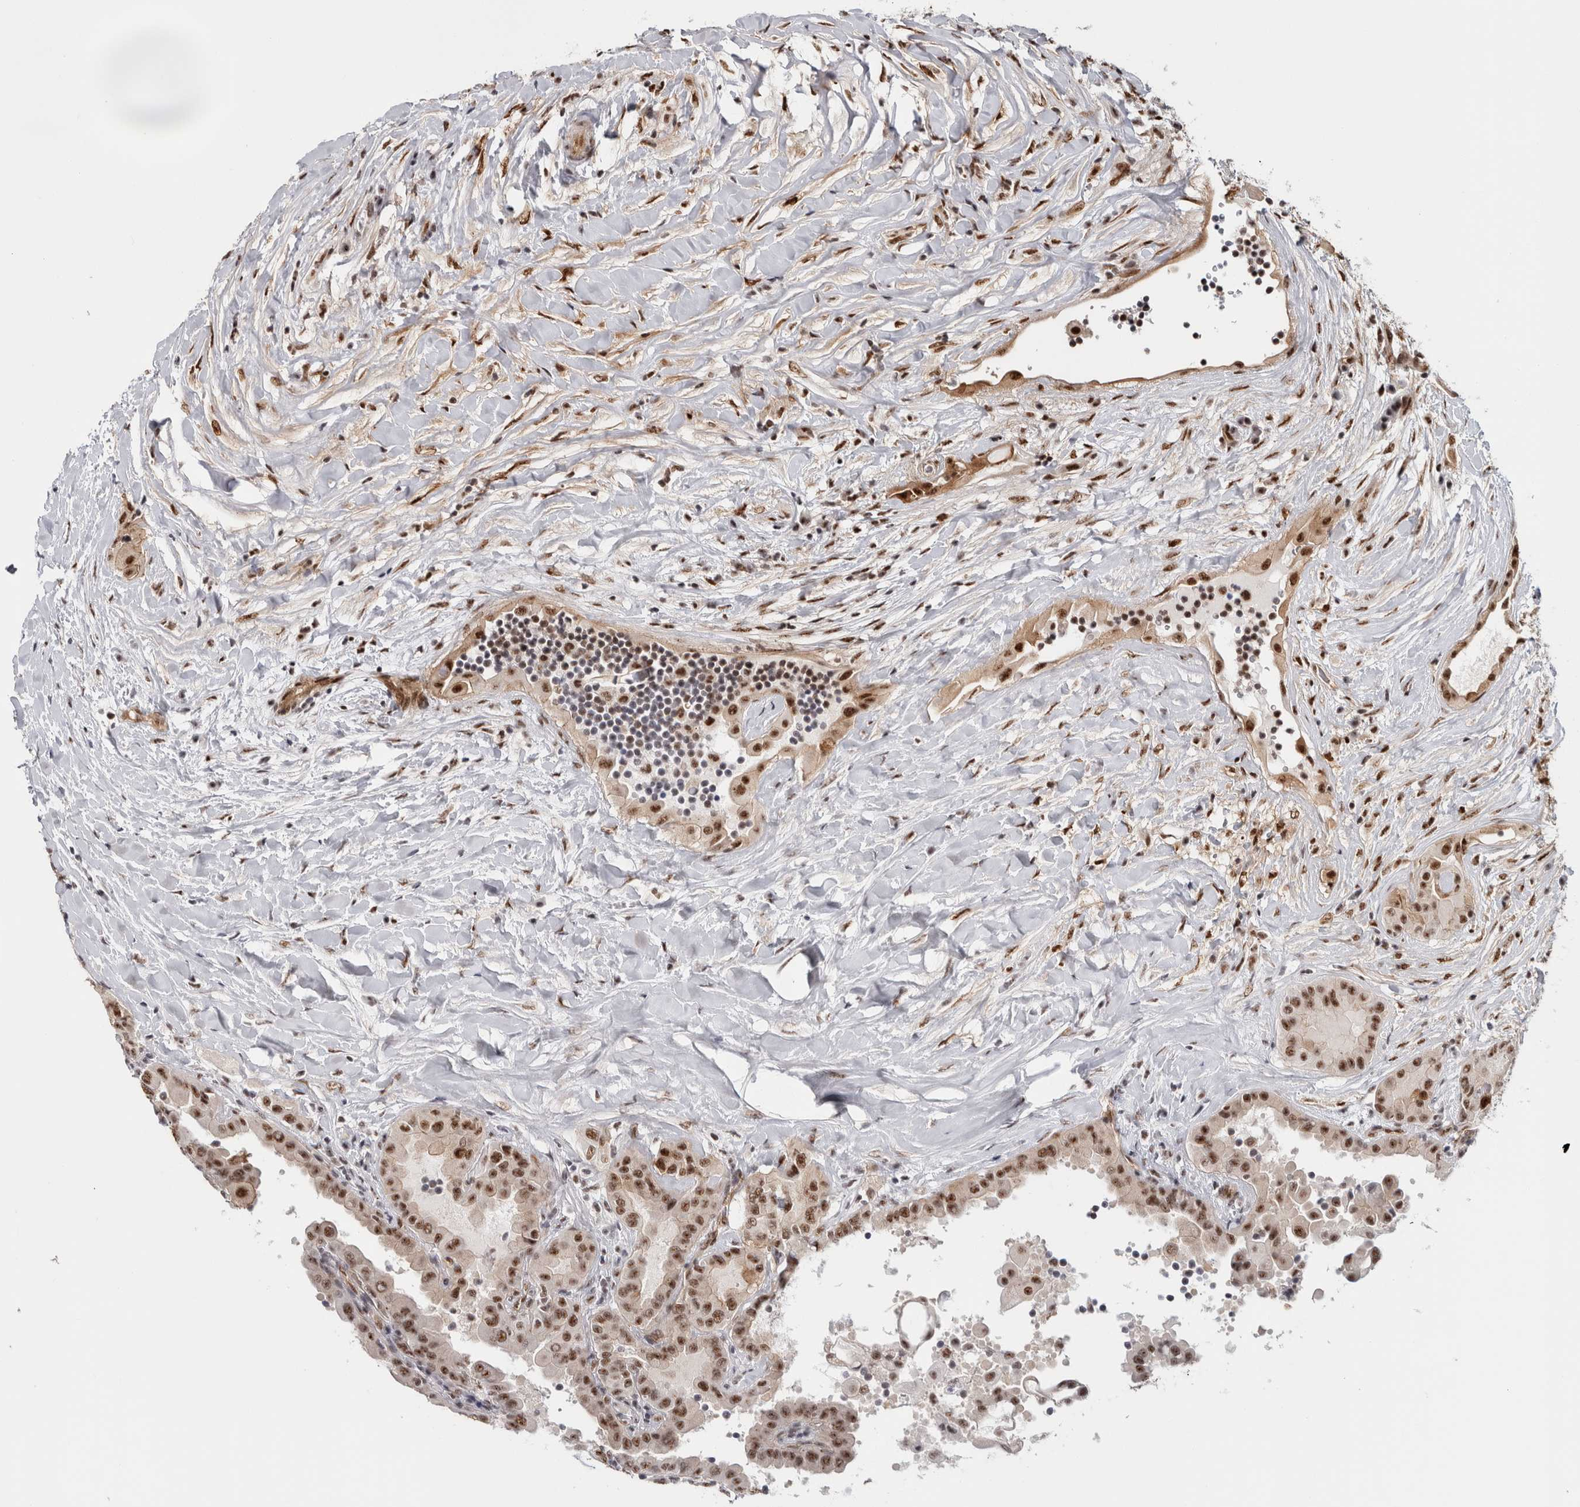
{"staining": {"intensity": "strong", "quantity": ">75%", "location": "nuclear"}, "tissue": "thyroid cancer", "cell_type": "Tumor cells", "image_type": "cancer", "snomed": [{"axis": "morphology", "description": "Papillary adenocarcinoma, NOS"}, {"axis": "topography", "description": "Thyroid gland"}], "caption": "Papillary adenocarcinoma (thyroid) stained with immunohistochemistry (IHC) reveals strong nuclear staining in approximately >75% of tumor cells.", "gene": "MKNK1", "patient": {"sex": "male", "age": 33}}